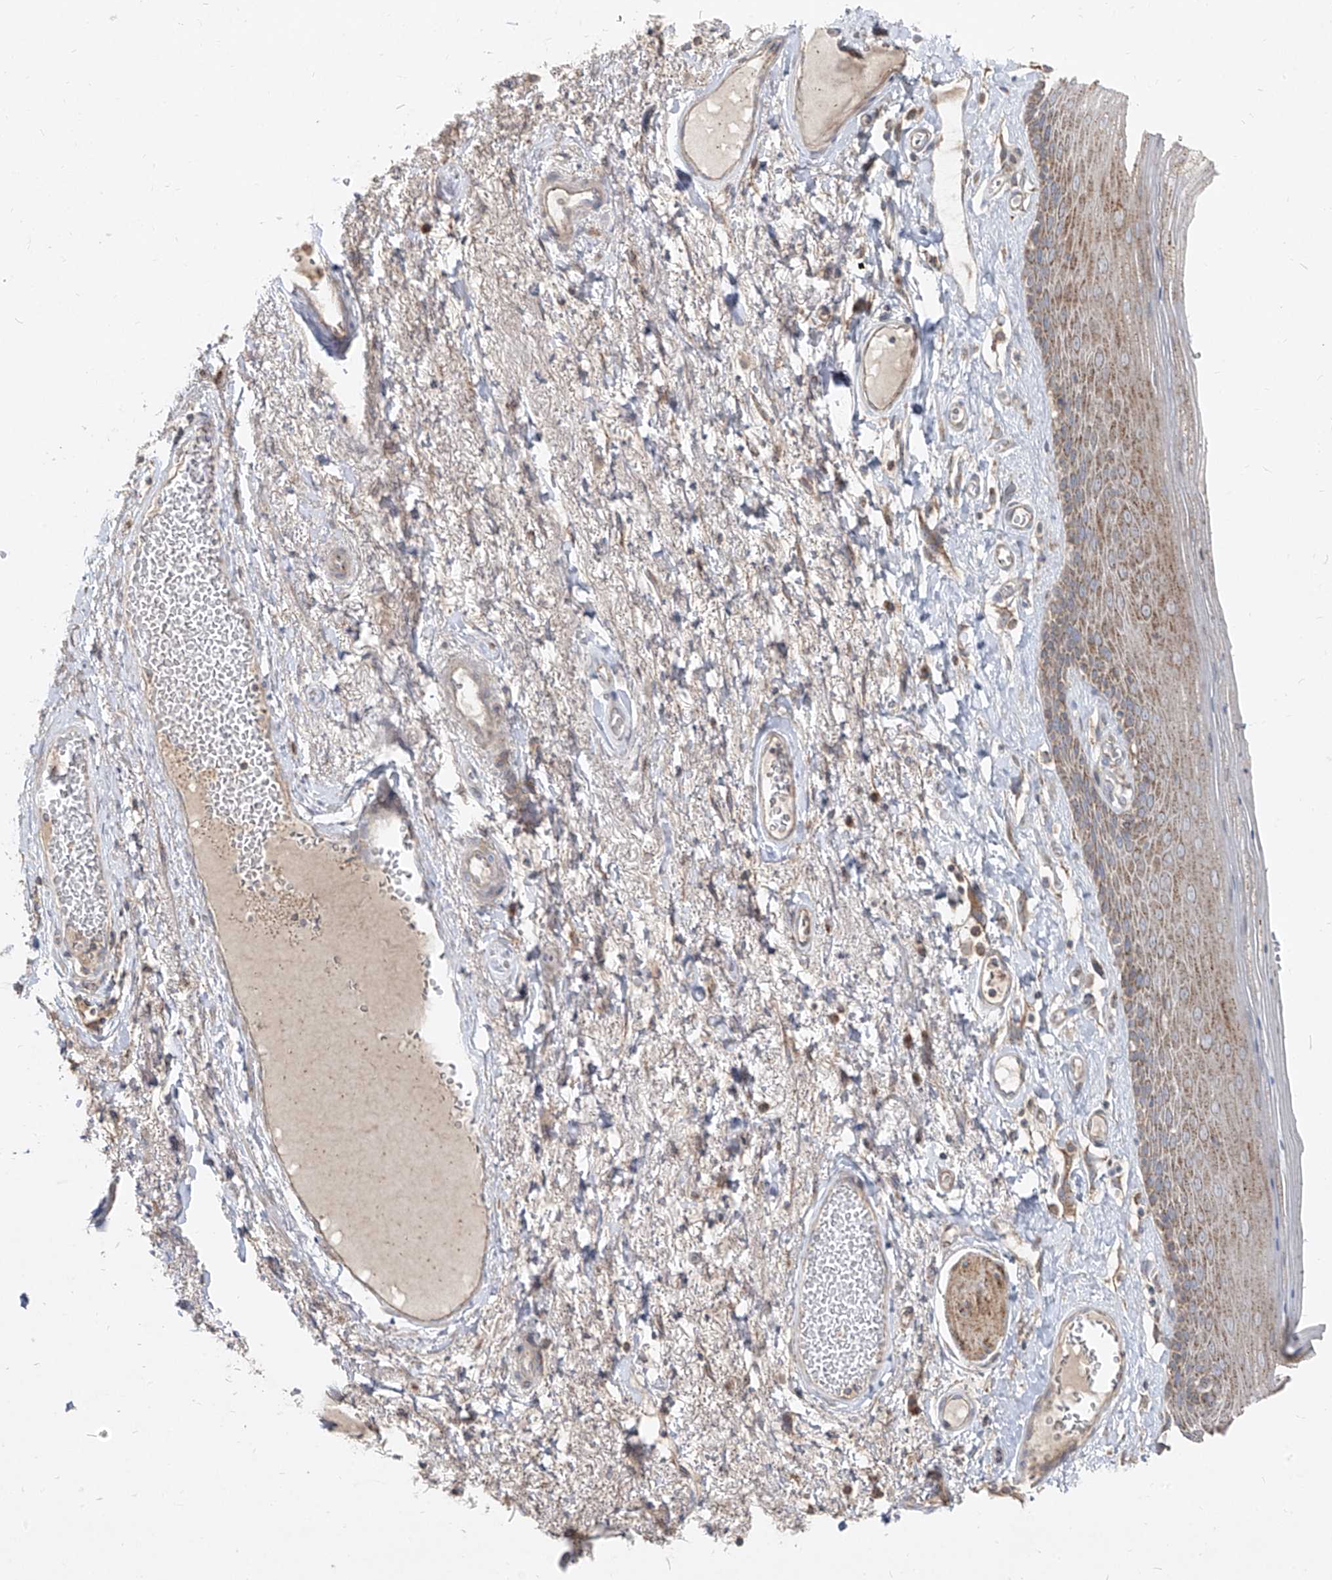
{"staining": {"intensity": "moderate", "quantity": ">75%", "location": "cytoplasmic/membranous"}, "tissue": "skin", "cell_type": "Epidermal cells", "image_type": "normal", "snomed": [{"axis": "morphology", "description": "Normal tissue, NOS"}, {"axis": "topography", "description": "Anal"}], "caption": "Protein expression analysis of benign human skin reveals moderate cytoplasmic/membranous staining in approximately >75% of epidermal cells. The staining was performed using DAB to visualize the protein expression in brown, while the nuclei were stained in blue with hematoxylin (Magnification: 20x).", "gene": "ABCD3", "patient": {"sex": "male", "age": 69}}